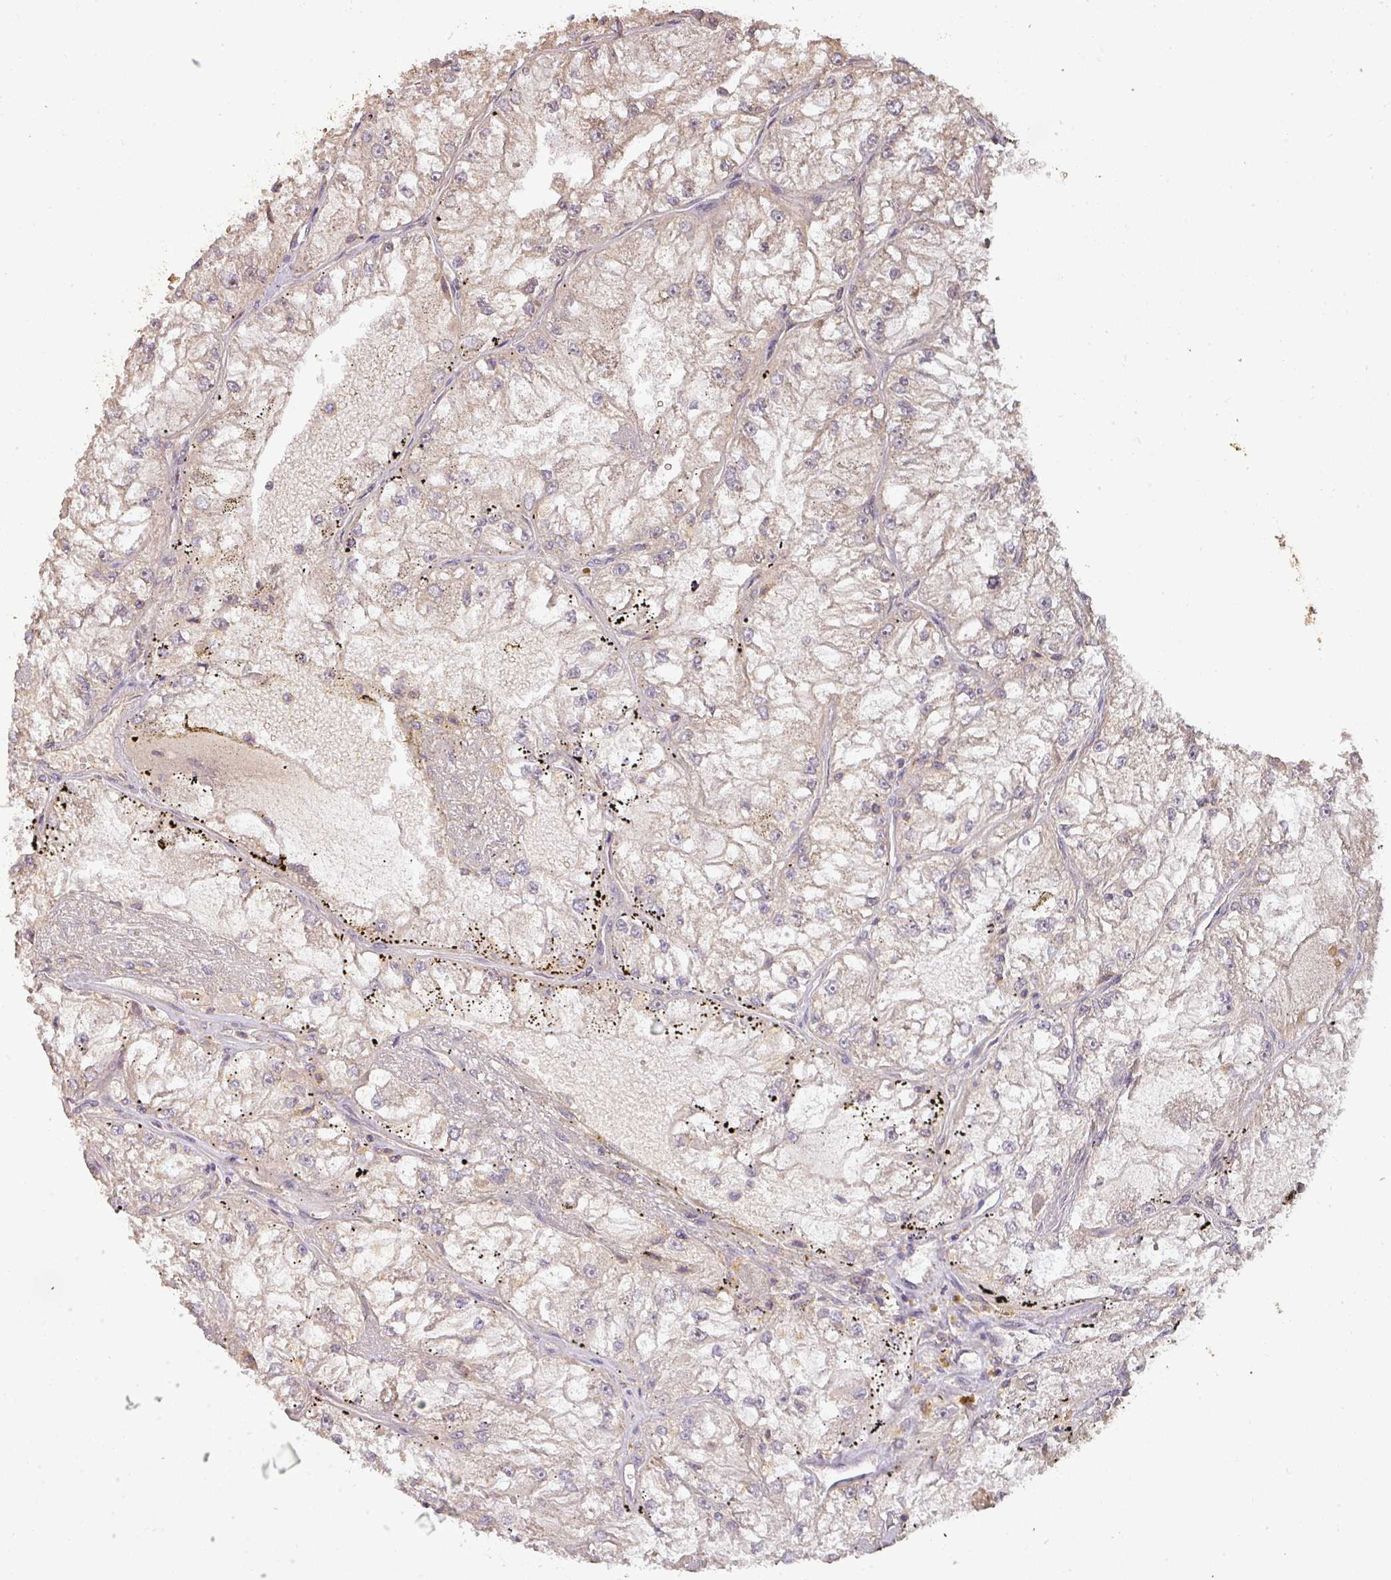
{"staining": {"intensity": "negative", "quantity": "none", "location": "none"}, "tissue": "renal cancer", "cell_type": "Tumor cells", "image_type": "cancer", "snomed": [{"axis": "morphology", "description": "Adenocarcinoma, NOS"}, {"axis": "topography", "description": "Kidney"}], "caption": "An IHC micrograph of renal adenocarcinoma is shown. There is no staining in tumor cells of renal adenocarcinoma. (Immunohistochemistry, brightfield microscopy, high magnification).", "gene": "BPIFB3", "patient": {"sex": "female", "age": 72}}